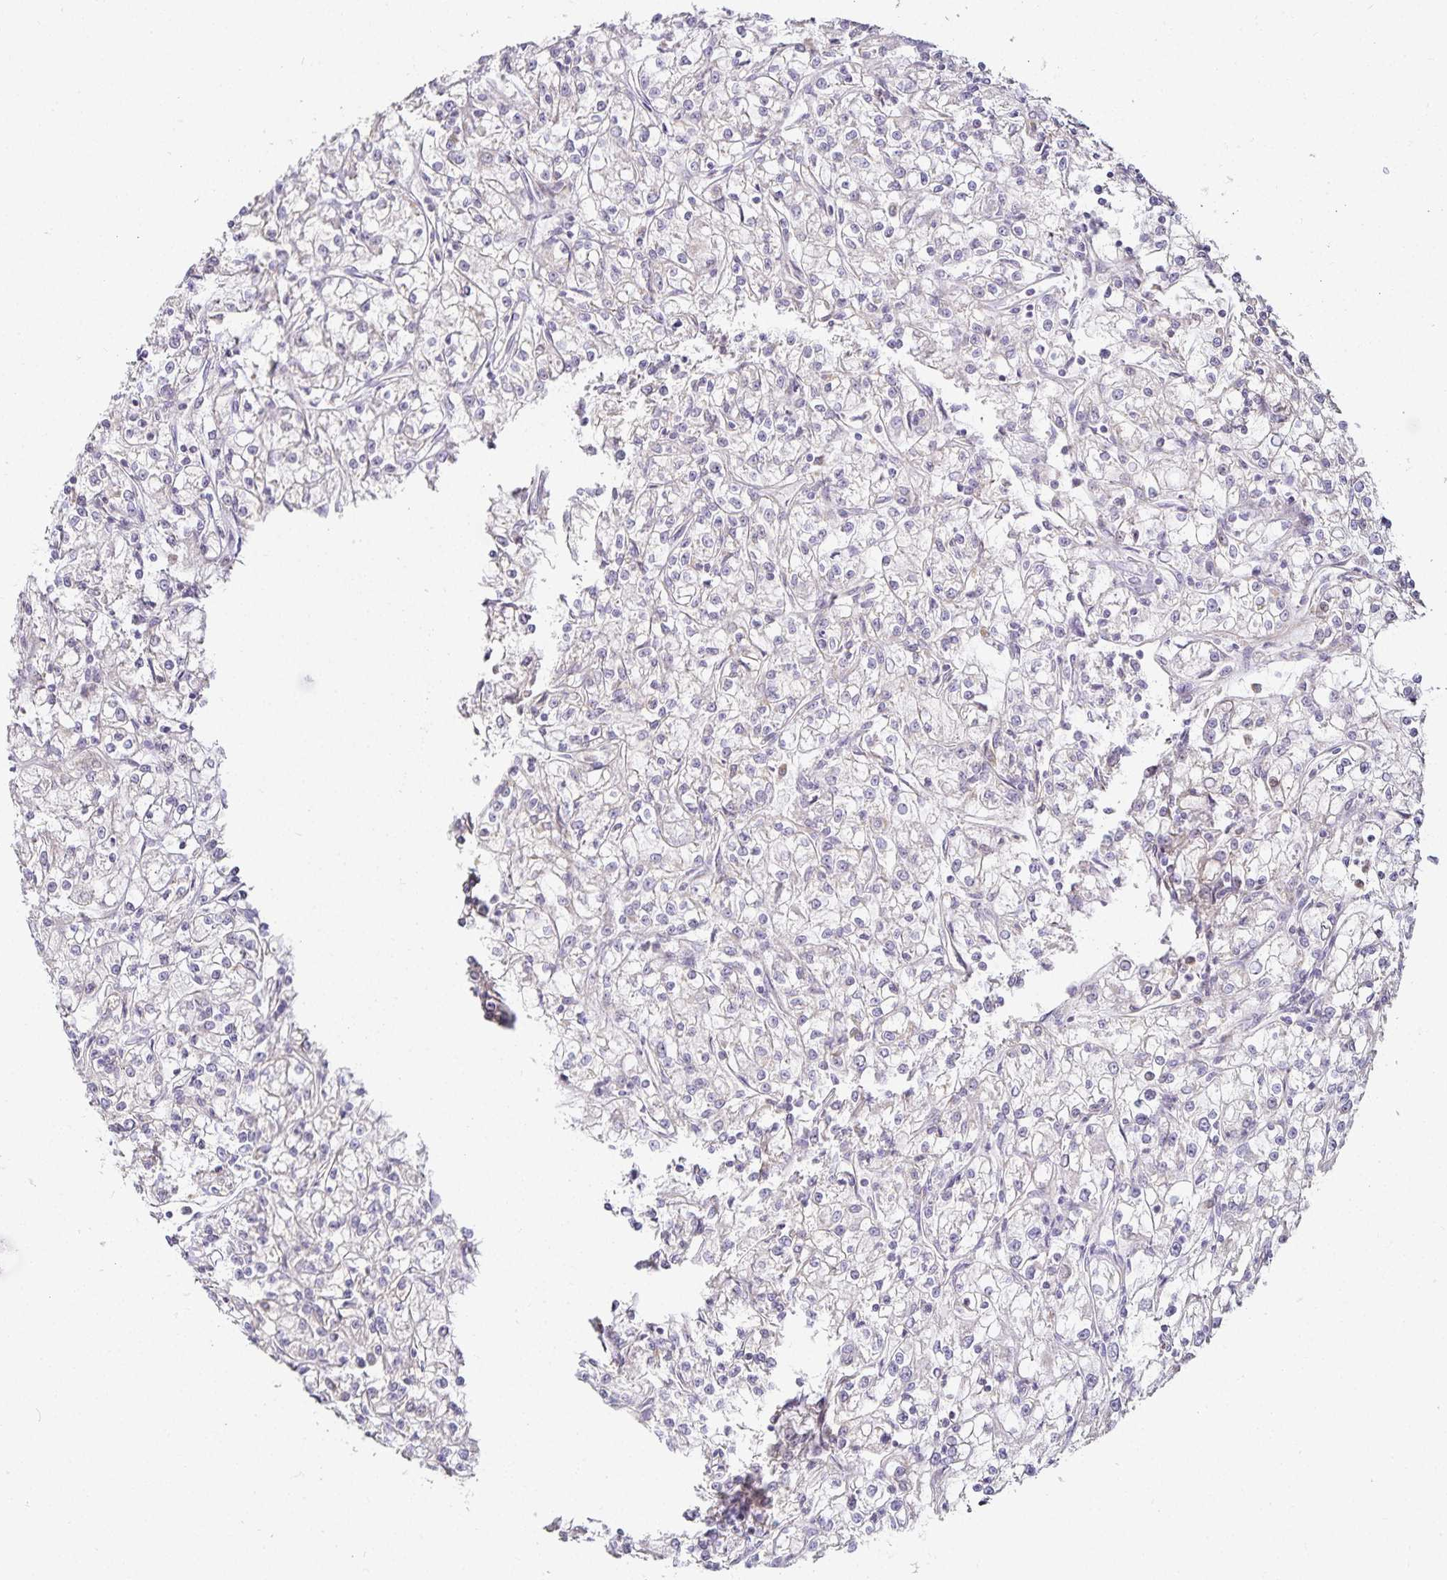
{"staining": {"intensity": "negative", "quantity": "none", "location": "none"}, "tissue": "renal cancer", "cell_type": "Tumor cells", "image_type": "cancer", "snomed": [{"axis": "morphology", "description": "Adenocarcinoma, NOS"}, {"axis": "topography", "description": "Kidney"}], "caption": "Immunohistochemistry of adenocarcinoma (renal) demonstrates no staining in tumor cells.", "gene": "GP2", "patient": {"sex": "female", "age": 59}}